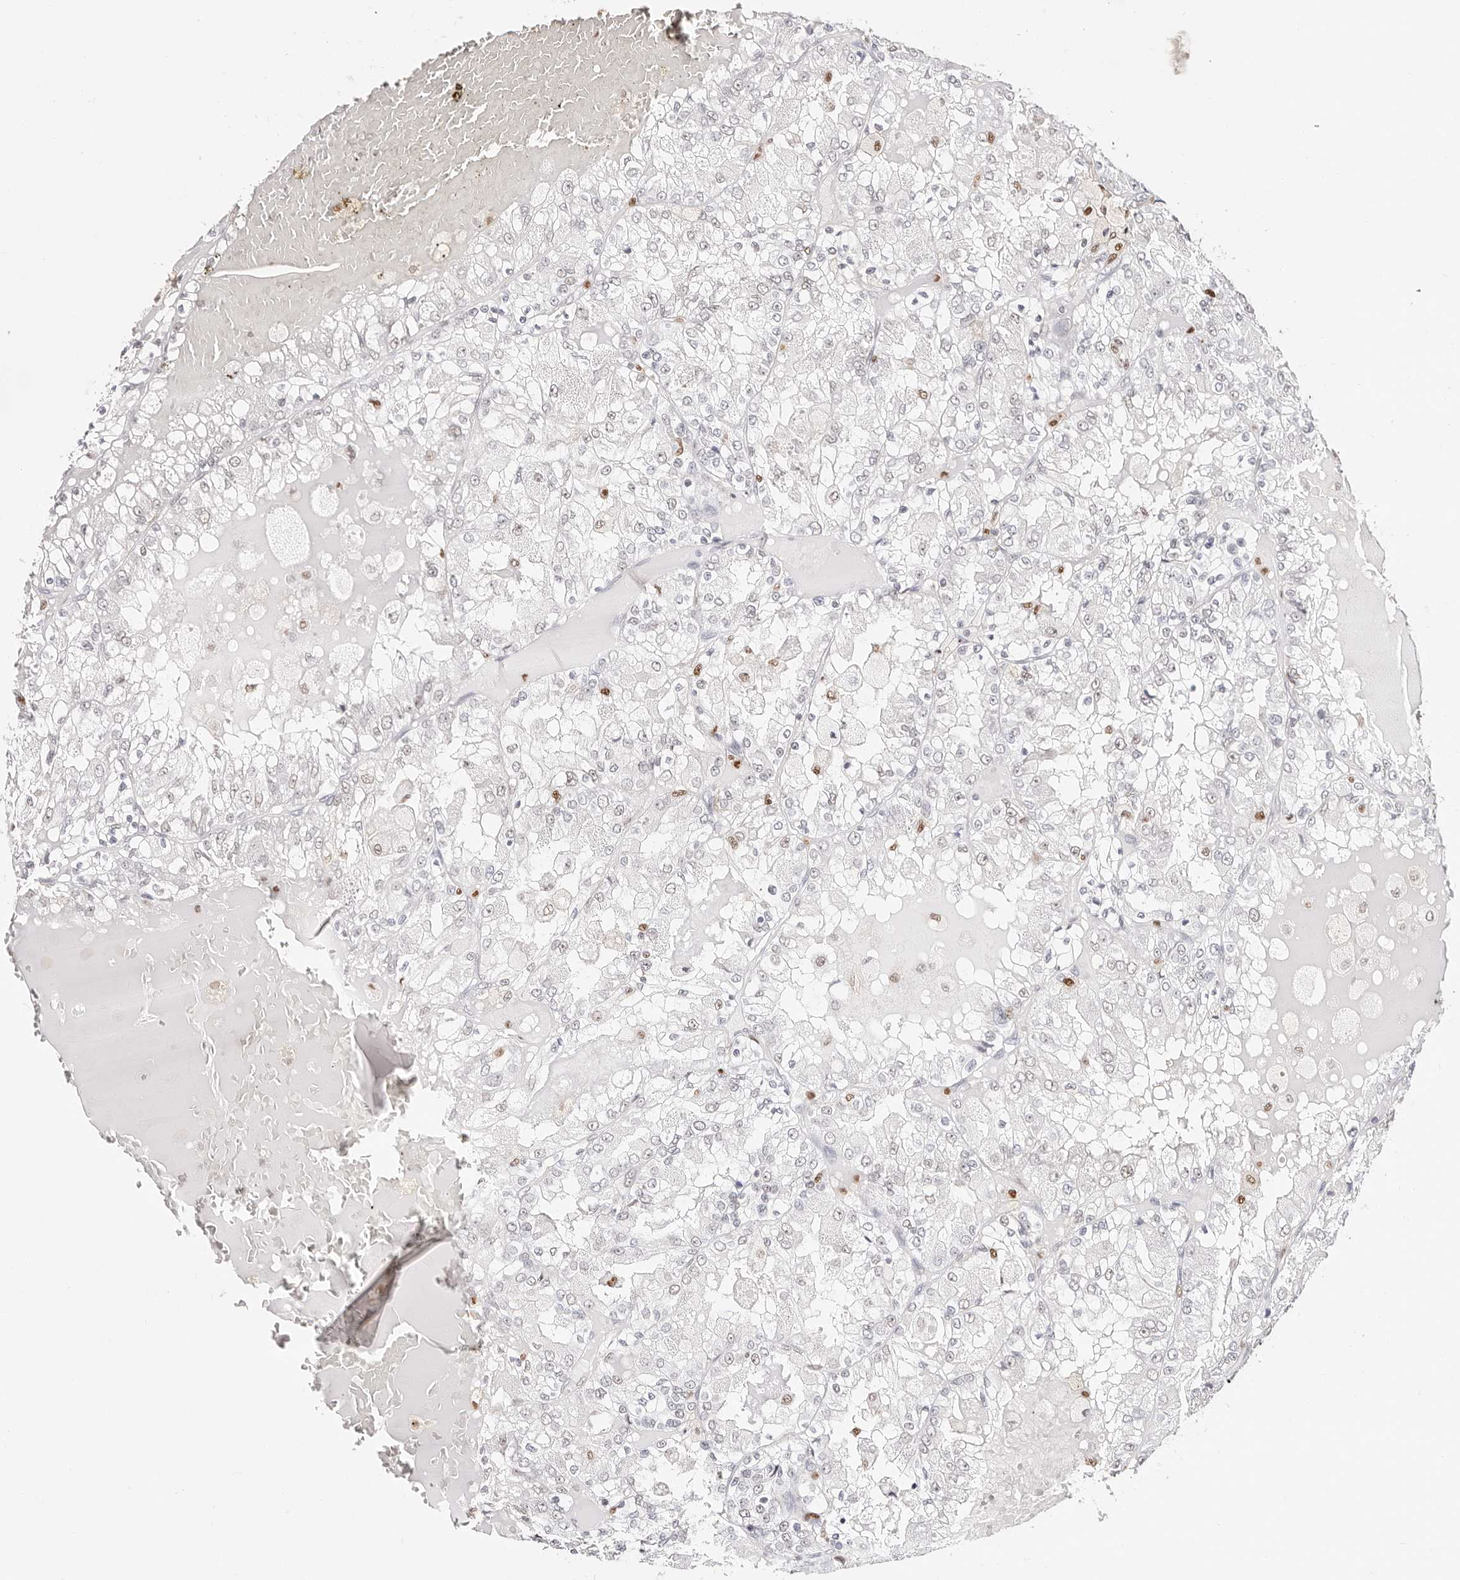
{"staining": {"intensity": "negative", "quantity": "none", "location": "none"}, "tissue": "renal cancer", "cell_type": "Tumor cells", "image_type": "cancer", "snomed": [{"axis": "morphology", "description": "Adenocarcinoma, NOS"}, {"axis": "topography", "description": "Kidney"}], "caption": "Immunohistochemical staining of renal cancer reveals no significant staining in tumor cells.", "gene": "TKT", "patient": {"sex": "female", "age": 56}}